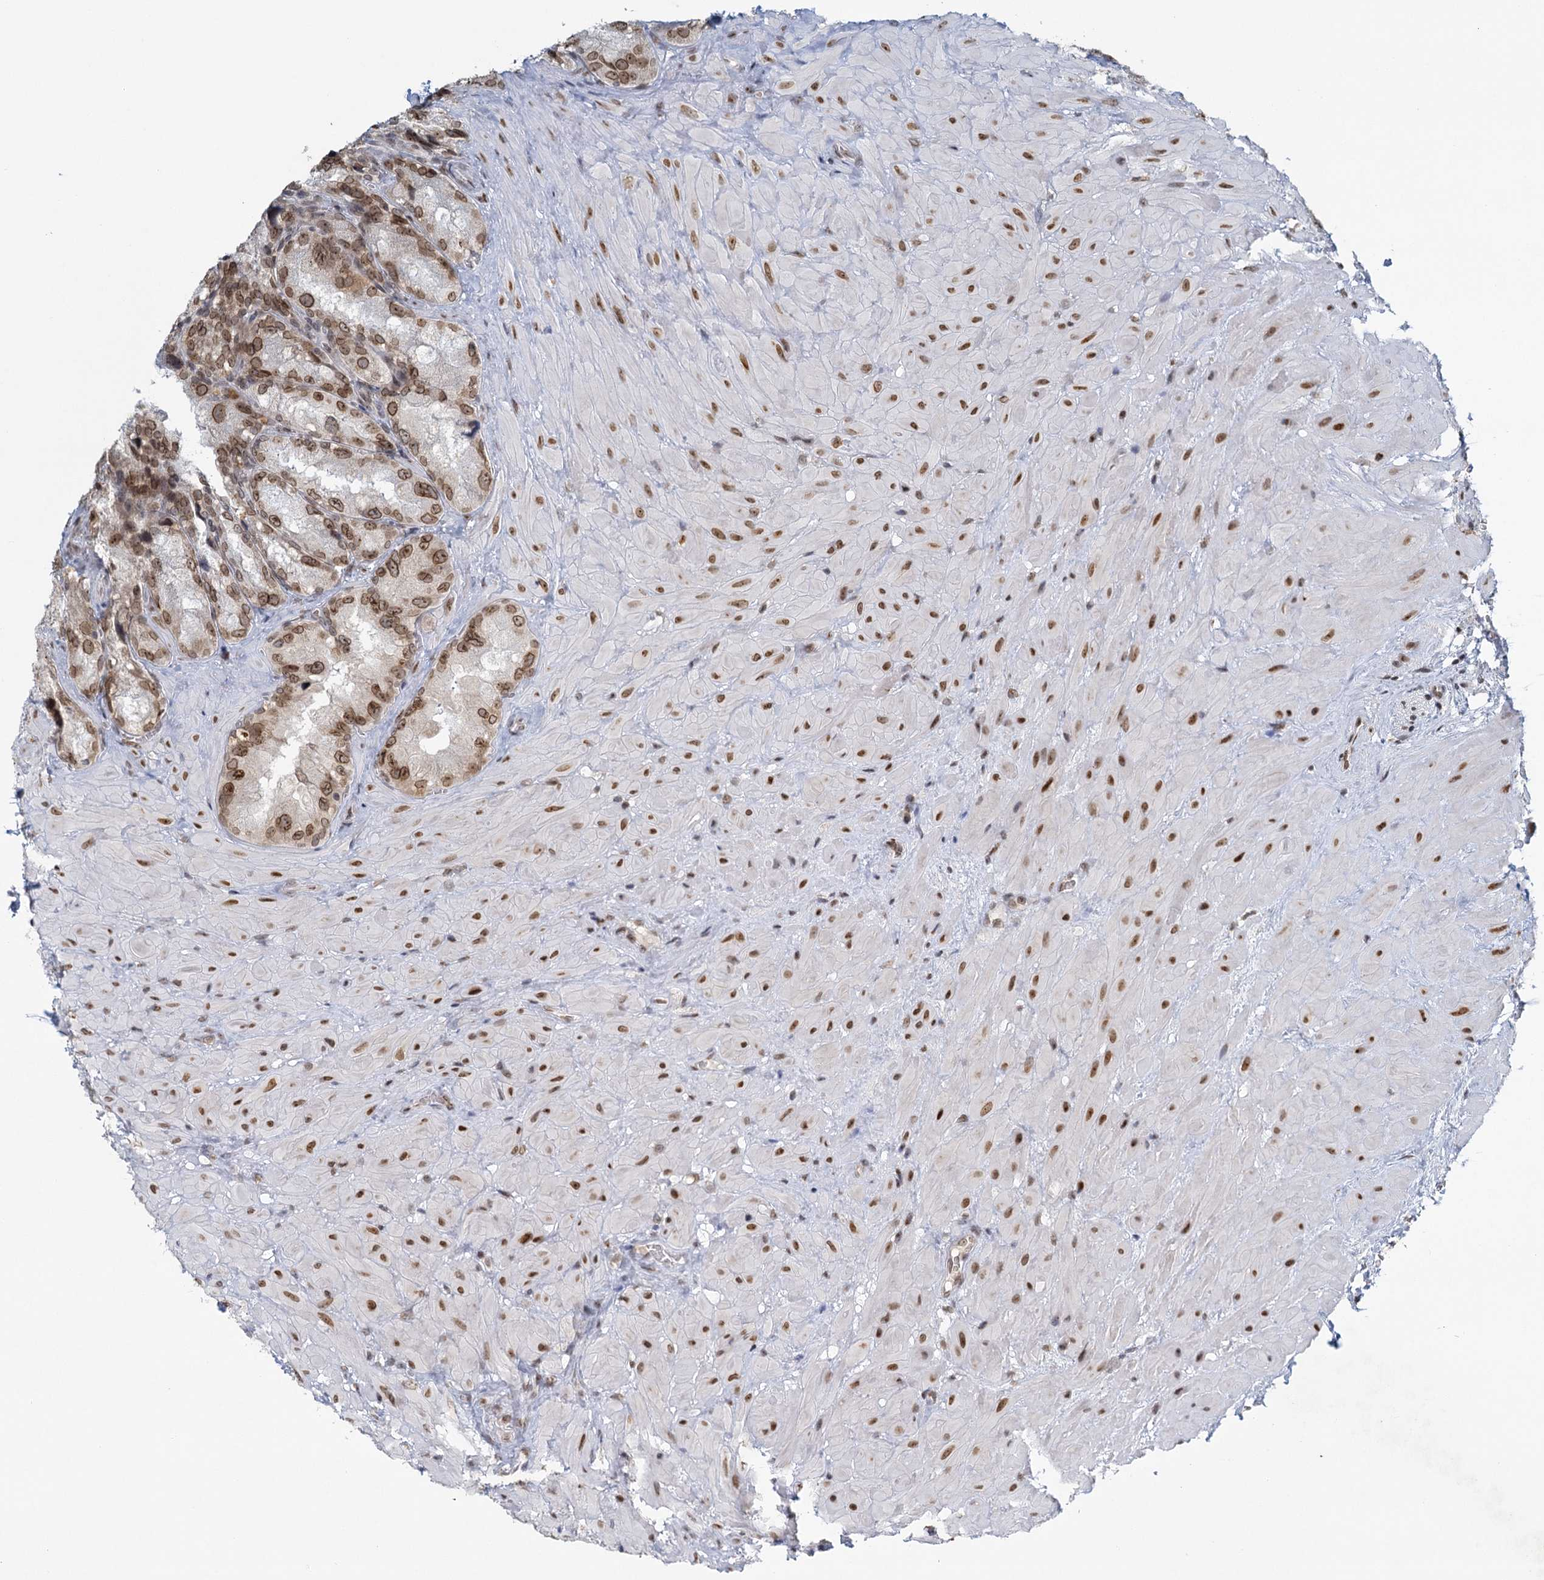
{"staining": {"intensity": "moderate", "quantity": ">75%", "location": "cytoplasmic/membranous,nuclear"}, "tissue": "seminal vesicle", "cell_type": "Glandular cells", "image_type": "normal", "snomed": [{"axis": "morphology", "description": "Normal tissue, NOS"}, {"axis": "topography", "description": "Seminal veicle"}], "caption": "Seminal vesicle was stained to show a protein in brown. There is medium levels of moderate cytoplasmic/membranous,nuclear positivity in approximately >75% of glandular cells. The staining was performed using DAB (3,3'-diaminobenzidine), with brown indicating positive protein expression. Nuclei are stained blue with hematoxylin.", "gene": "TREX1", "patient": {"sex": "male", "age": 62}}